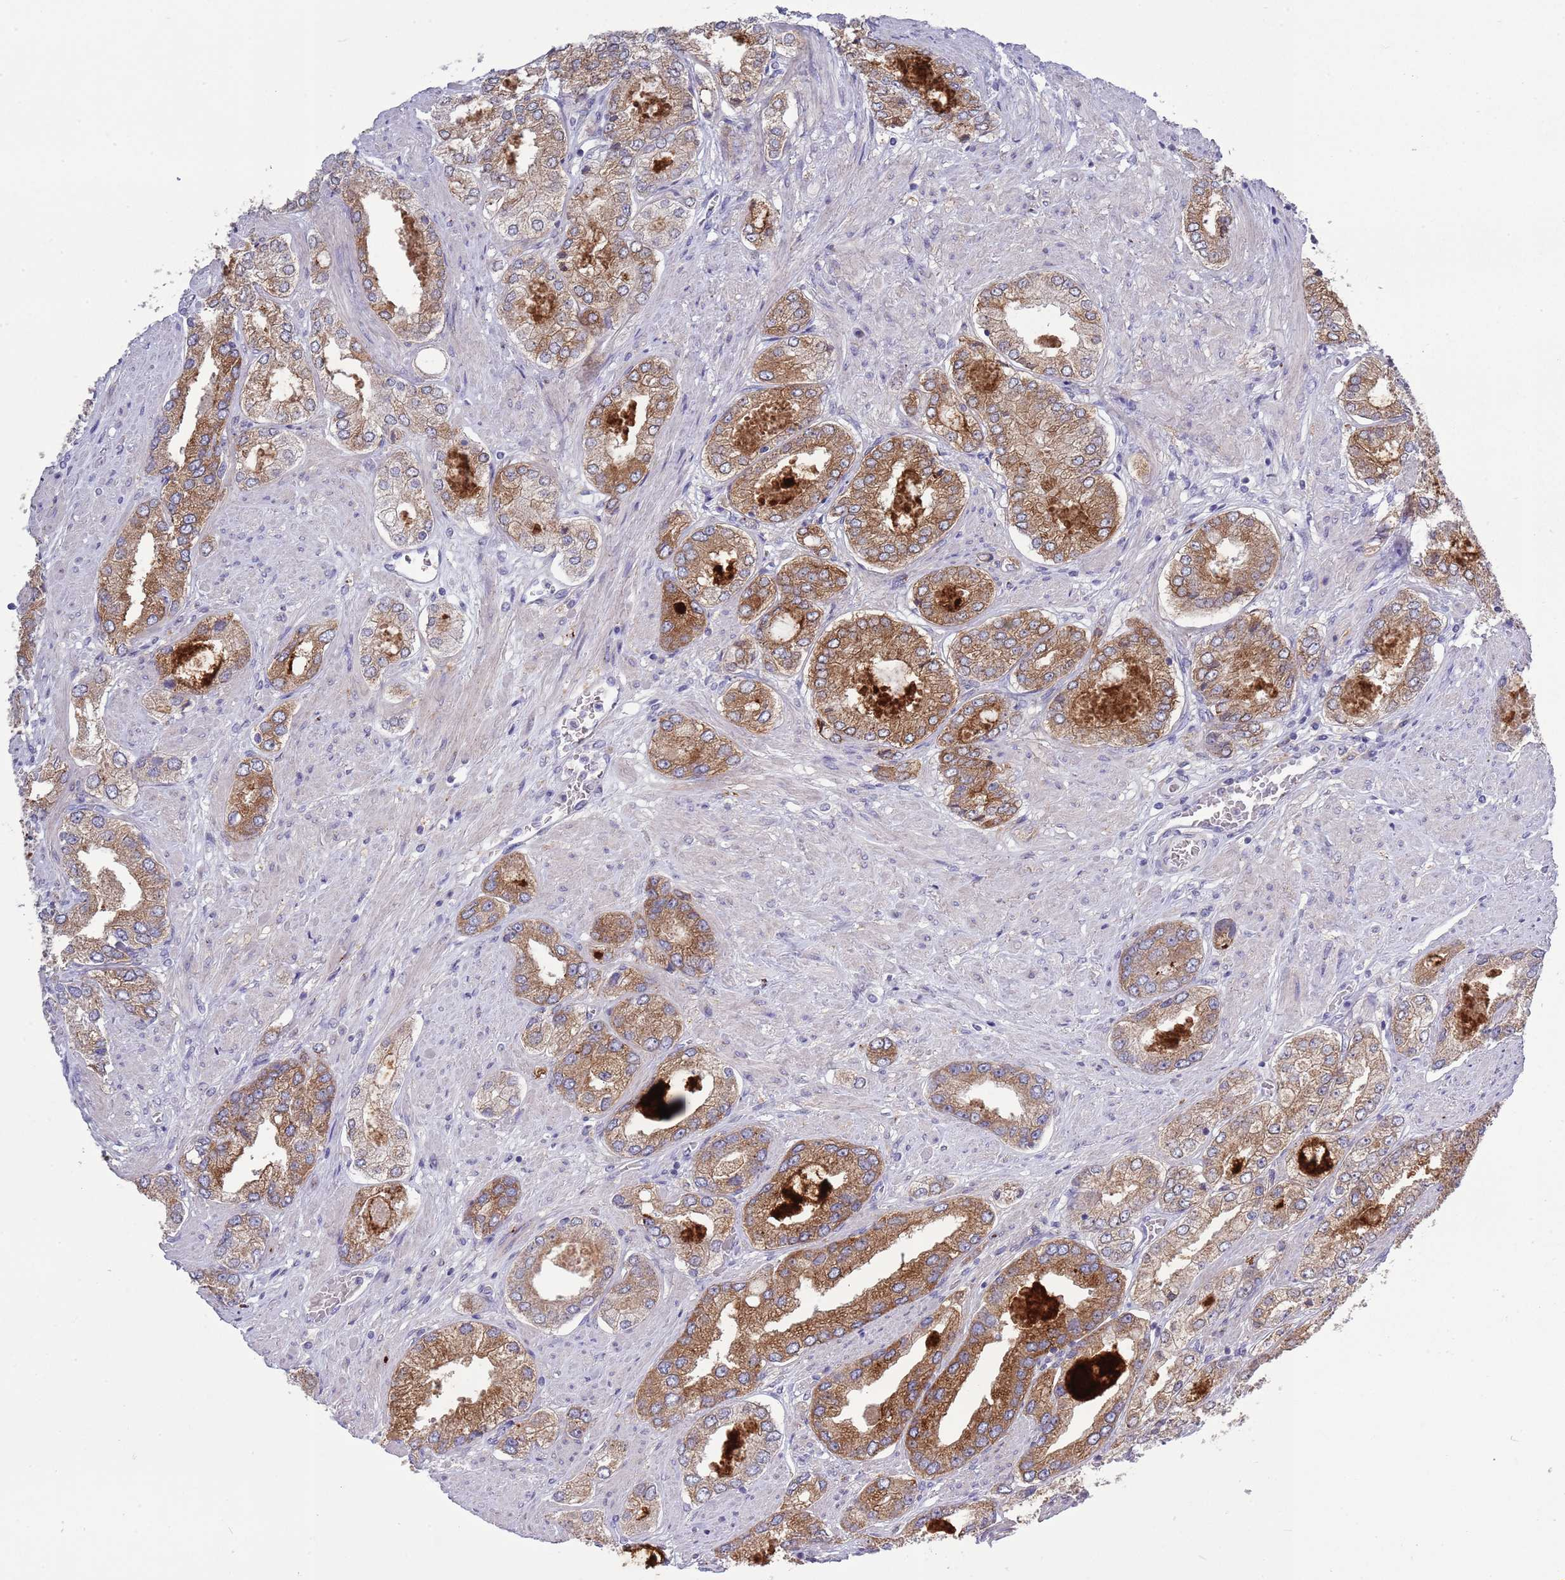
{"staining": {"intensity": "moderate", "quantity": ">75%", "location": "cytoplasmic/membranous"}, "tissue": "prostate cancer", "cell_type": "Tumor cells", "image_type": "cancer", "snomed": [{"axis": "morphology", "description": "Adenocarcinoma, High grade"}, {"axis": "topography", "description": "Prostate"}], "caption": "High-magnification brightfield microscopy of adenocarcinoma (high-grade) (prostate) stained with DAB (3,3'-diaminobenzidine) (brown) and counterstained with hematoxylin (blue). tumor cells exhibit moderate cytoplasmic/membranous positivity is identified in approximately>75% of cells.", "gene": "ACSBG1", "patient": {"sex": "male", "age": 68}}